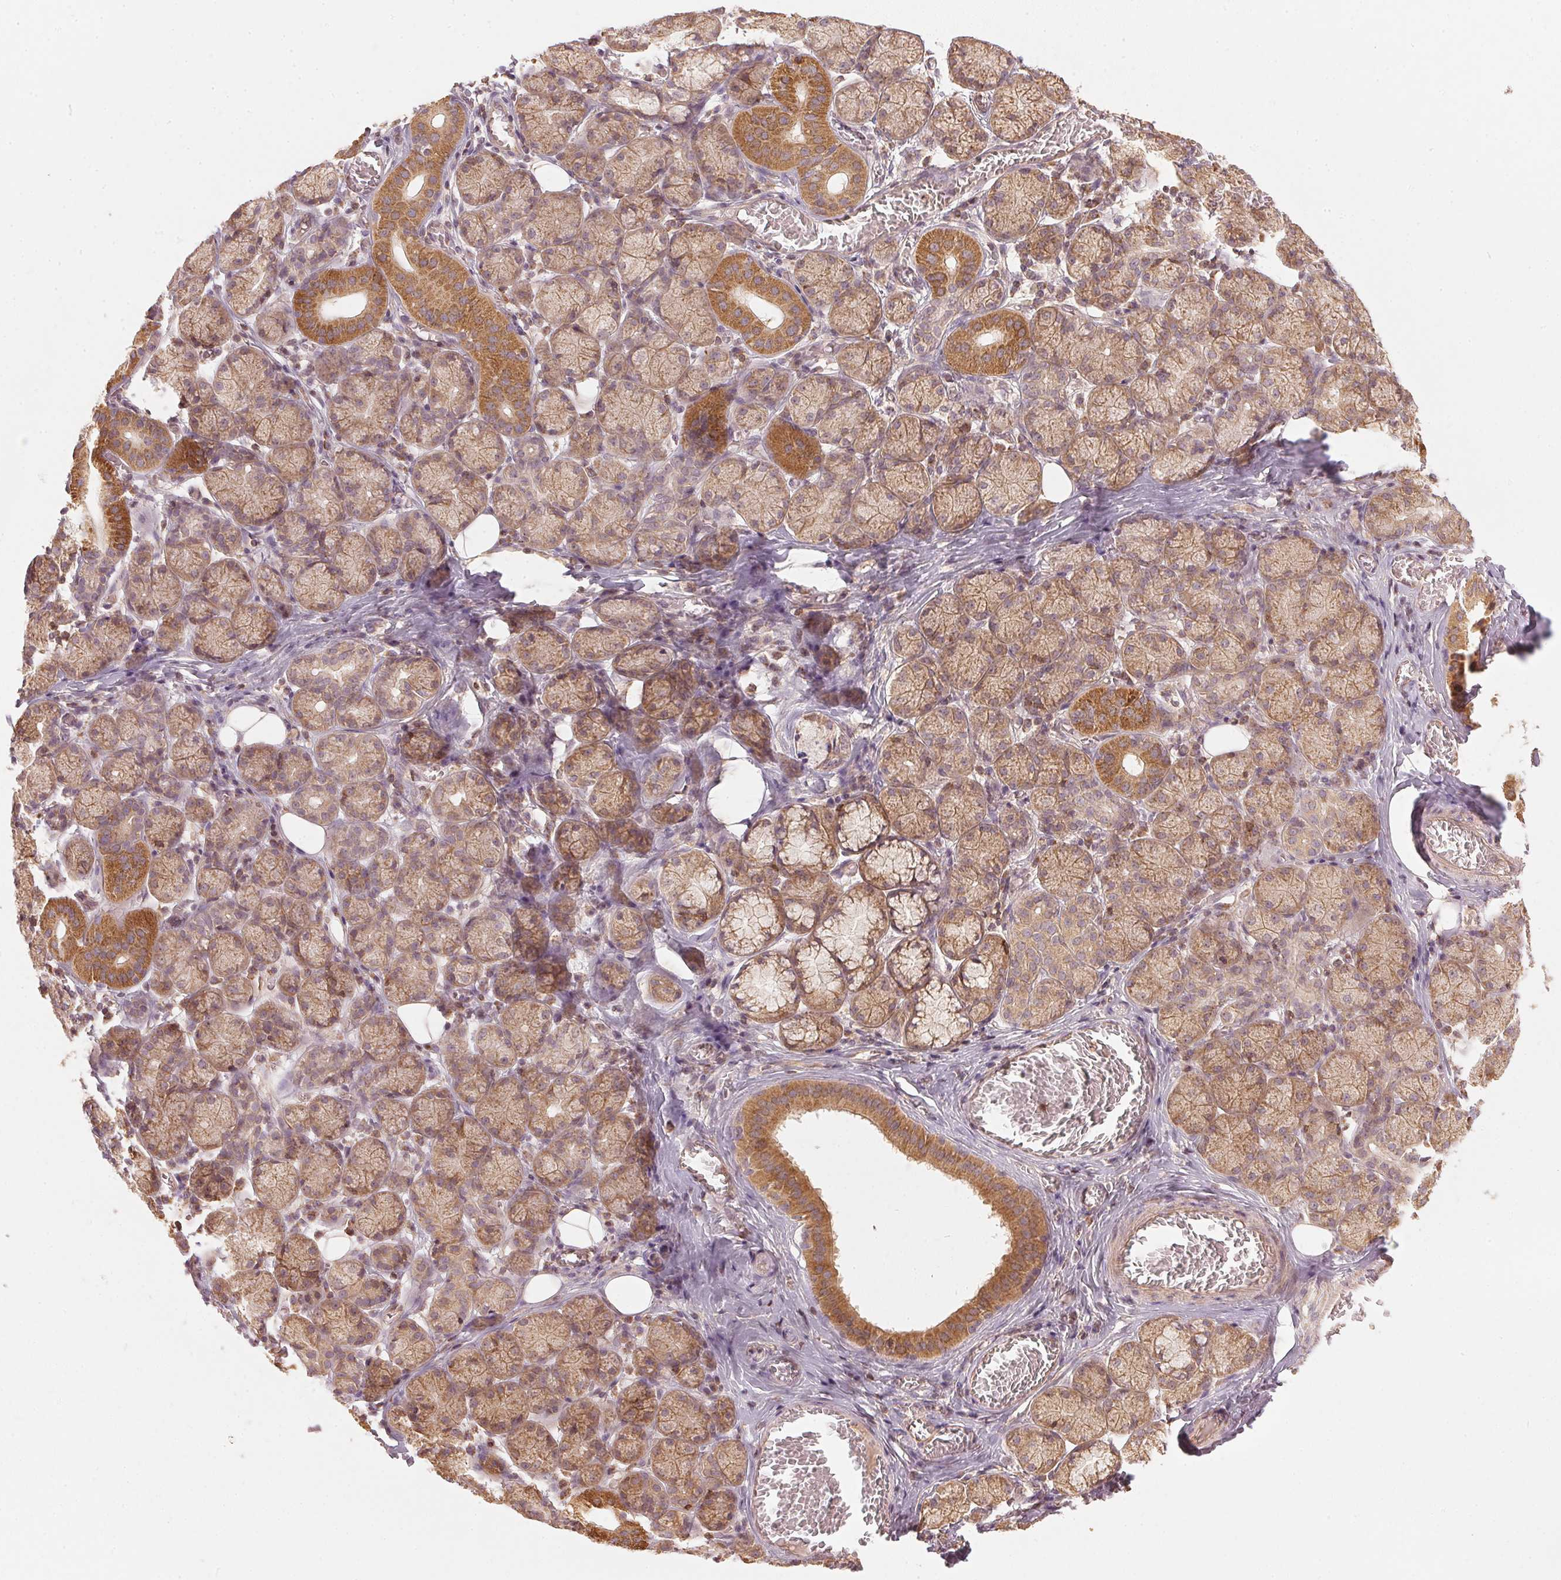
{"staining": {"intensity": "moderate", "quantity": ">75%", "location": "cytoplasmic/membranous"}, "tissue": "salivary gland", "cell_type": "Glandular cells", "image_type": "normal", "snomed": [{"axis": "morphology", "description": "Normal tissue, NOS"}, {"axis": "topography", "description": "Salivary gland"}, {"axis": "topography", "description": "Peripheral nerve tissue"}], "caption": "Unremarkable salivary gland was stained to show a protein in brown. There is medium levels of moderate cytoplasmic/membranous staining in approximately >75% of glandular cells. The protein is stained brown, and the nuclei are stained in blue (DAB (3,3'-diaminobenzidine) IHC with brightfield microscopy, high magnification).", "gene": "NADK2", "patient": {"sex": "female", "age": 24}}